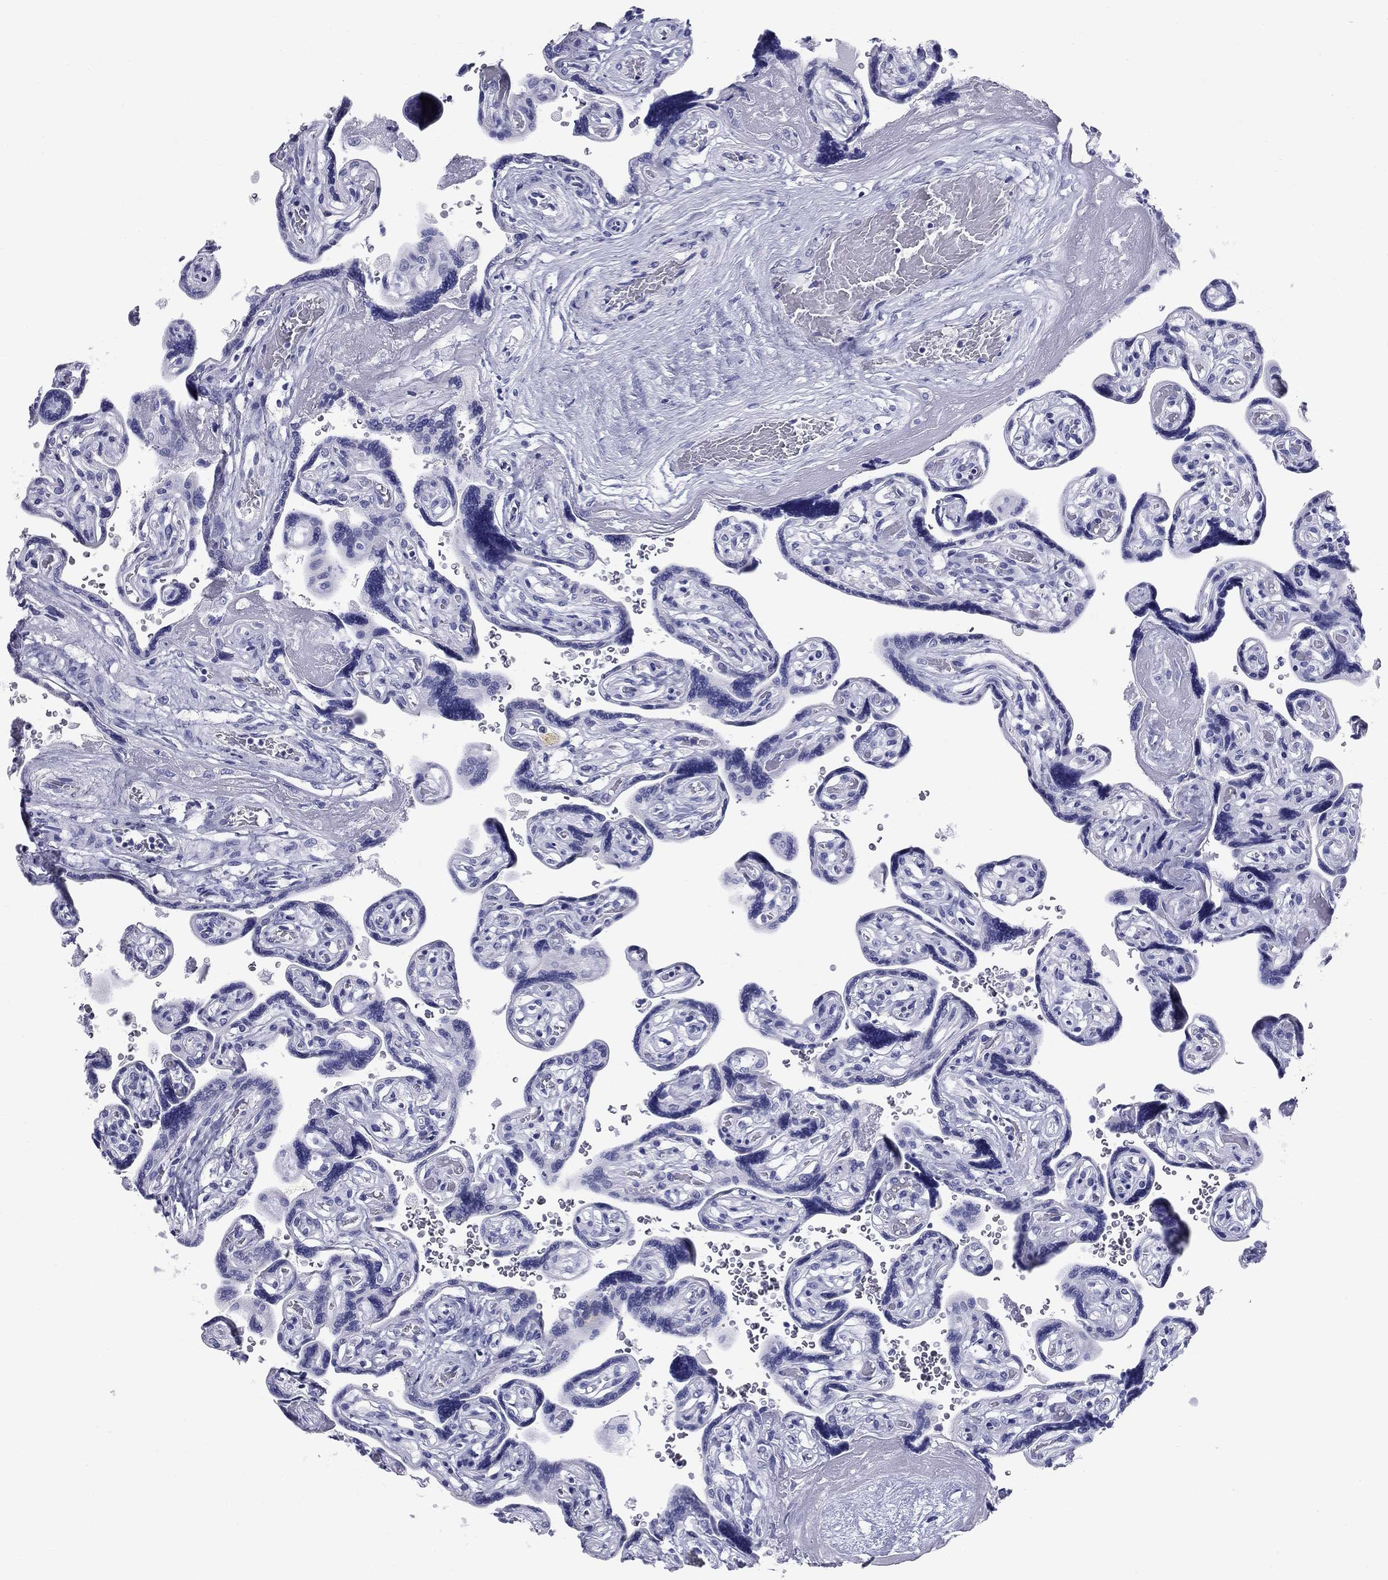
{"staining": {"intensity": "negative", "quantity": "none", "location": "none"}, "tissue": "placenta", "cell_type": "Decidual cells", "image_type": "normal", "snomed": [{"axis": "morphology", "description": "Normal tissue, NOS"}, {"axis": "topography", "description": "Placenta"}], "caption": "High power microscopy micrograph of an IHC image of normal placenta, revealing no significant expression in decidual cells. The staining is performed using DAB brown chromogen with nuclei counter-stained in using hematoxylin.", "gene": "NPPA", "patient": {"sex": "female", "age": 32}}